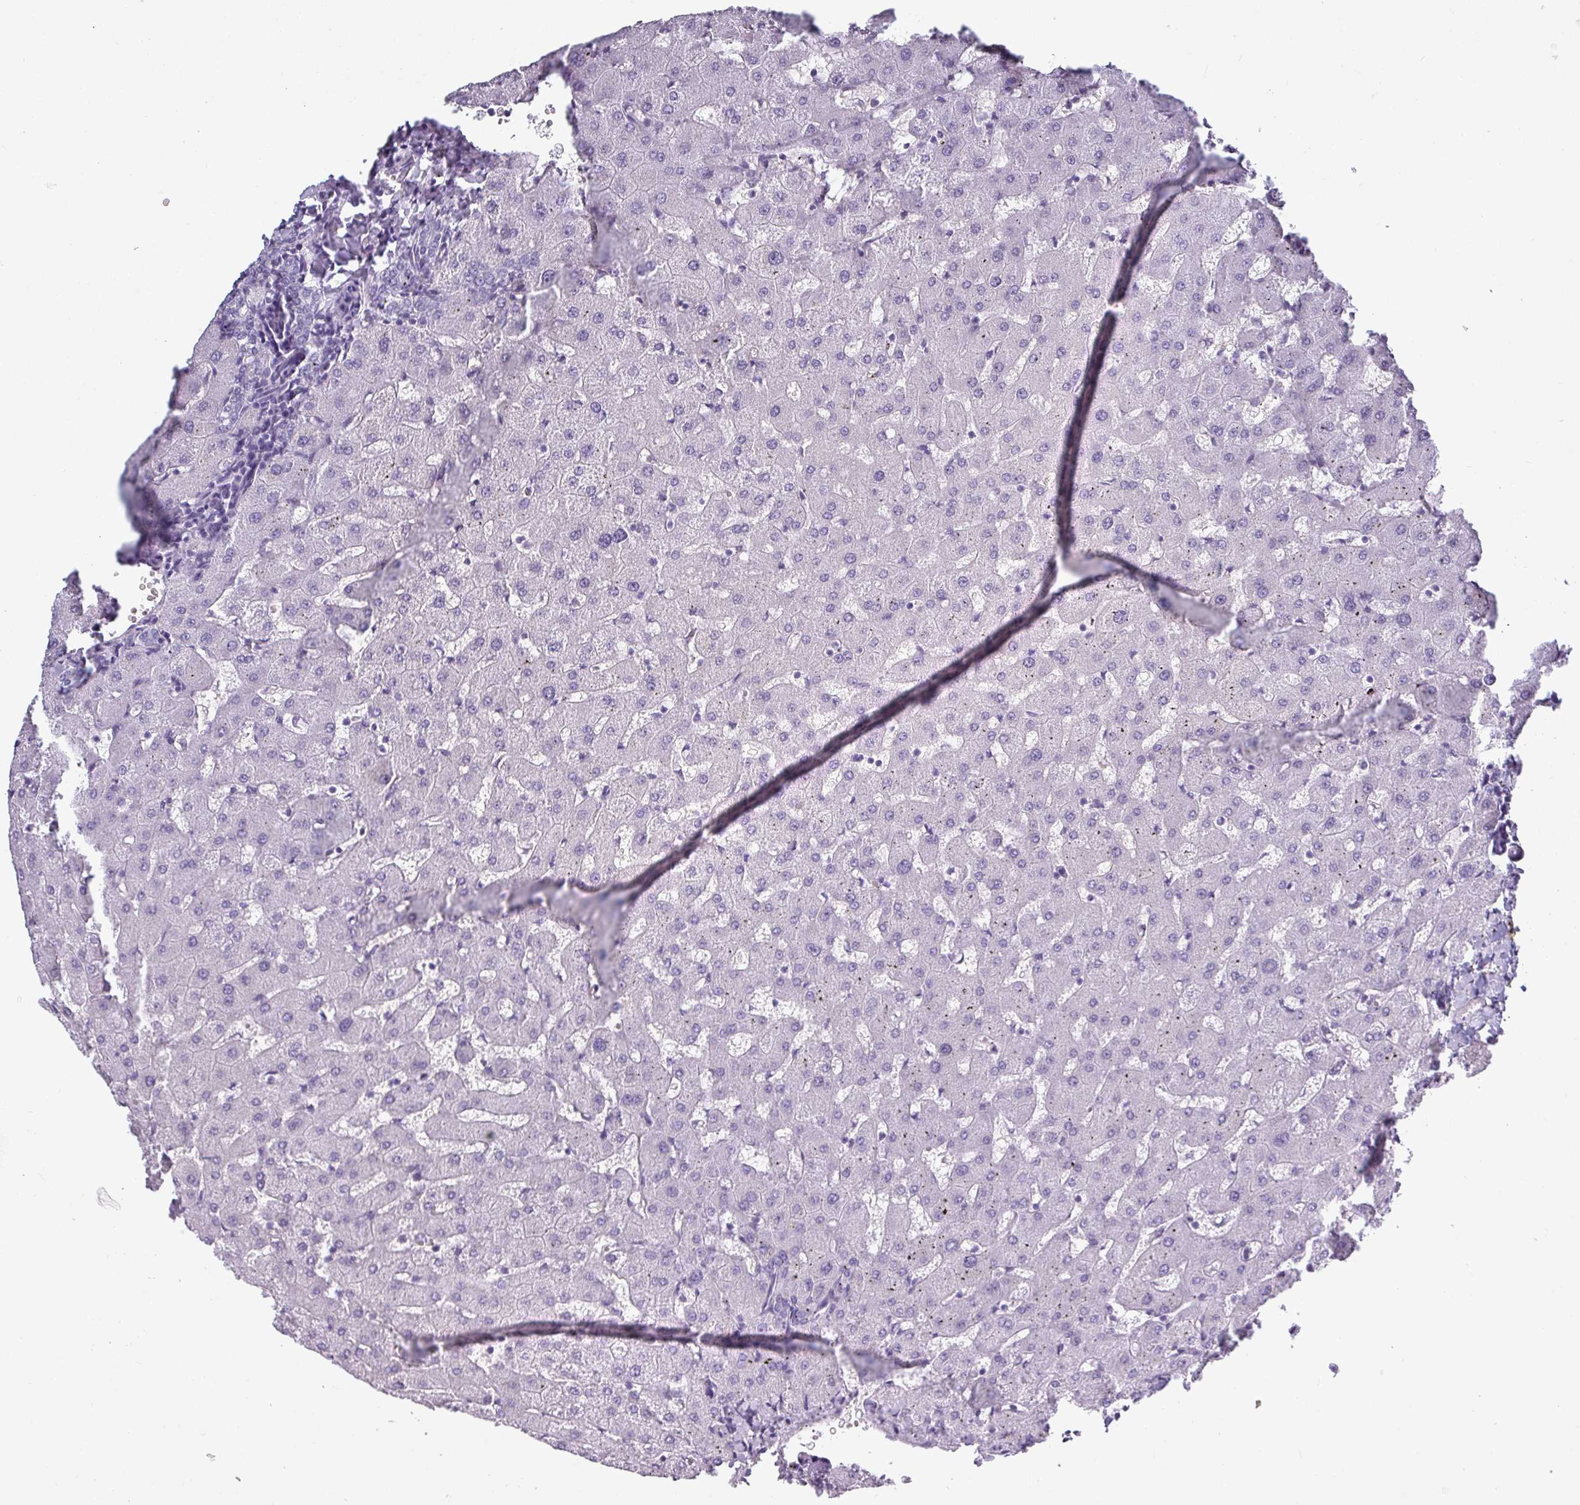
{"staining": {"intensity": "negative", "quantity": "none", "location": "none"}, "tissue": "liver", "cell_type": "Cholangiocytes", "image_type": "normal", "snomed": [{"axis": "morphology", "description": "Normal tissue, NOS"}, {"axis": "topography", "description": "Liver"}], "caption": "High power microscopy histopathology image of an IHC micrograph of normal liver, revealing no significant positivity in cholangiocytes.", "gene": "CRYBB2", "patient": {"sex": "female", "age": 63}}